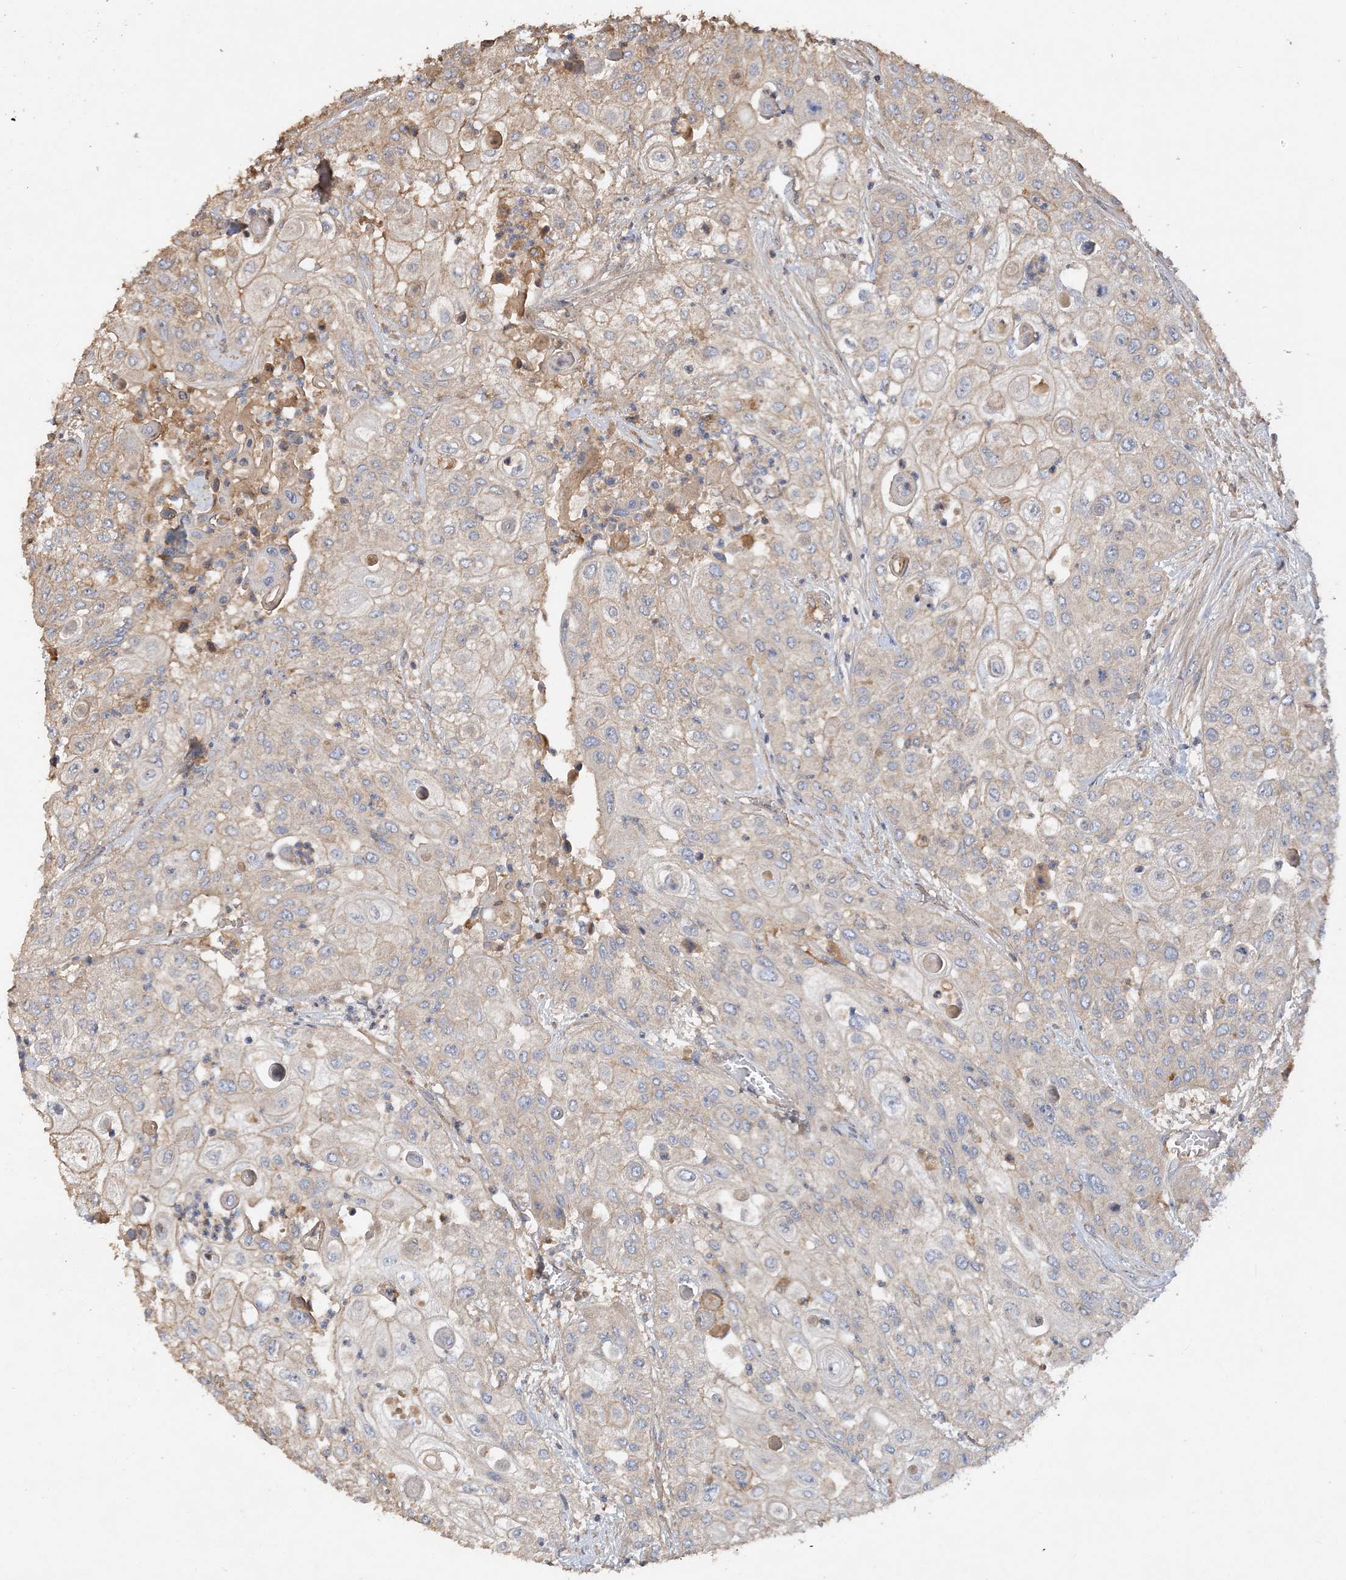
{"staining": {"intensity": "moderate", "quantity": "<25%", "location": "cytoplasmic/membranous"}, "tissue": "urothelial cancer", "cell_type": "Tumor cells", "image_type": "cancer", "snomed": [{"axis": "morphology", "description": "Urothelial carcinoma, High grade"}, {"axis": "topography", "description": "Urinary bladder"}], "caption": "Immunohistochemistry image of human urothelial carcinoma (high-grade) stained for a protein (brown), which demonstrates low levels of moderate cytoplasmic/membranous staining in approximately <25% of tumor cells.", "gene": "GRINA", "patient": {"sex": "female", "age": 79}}